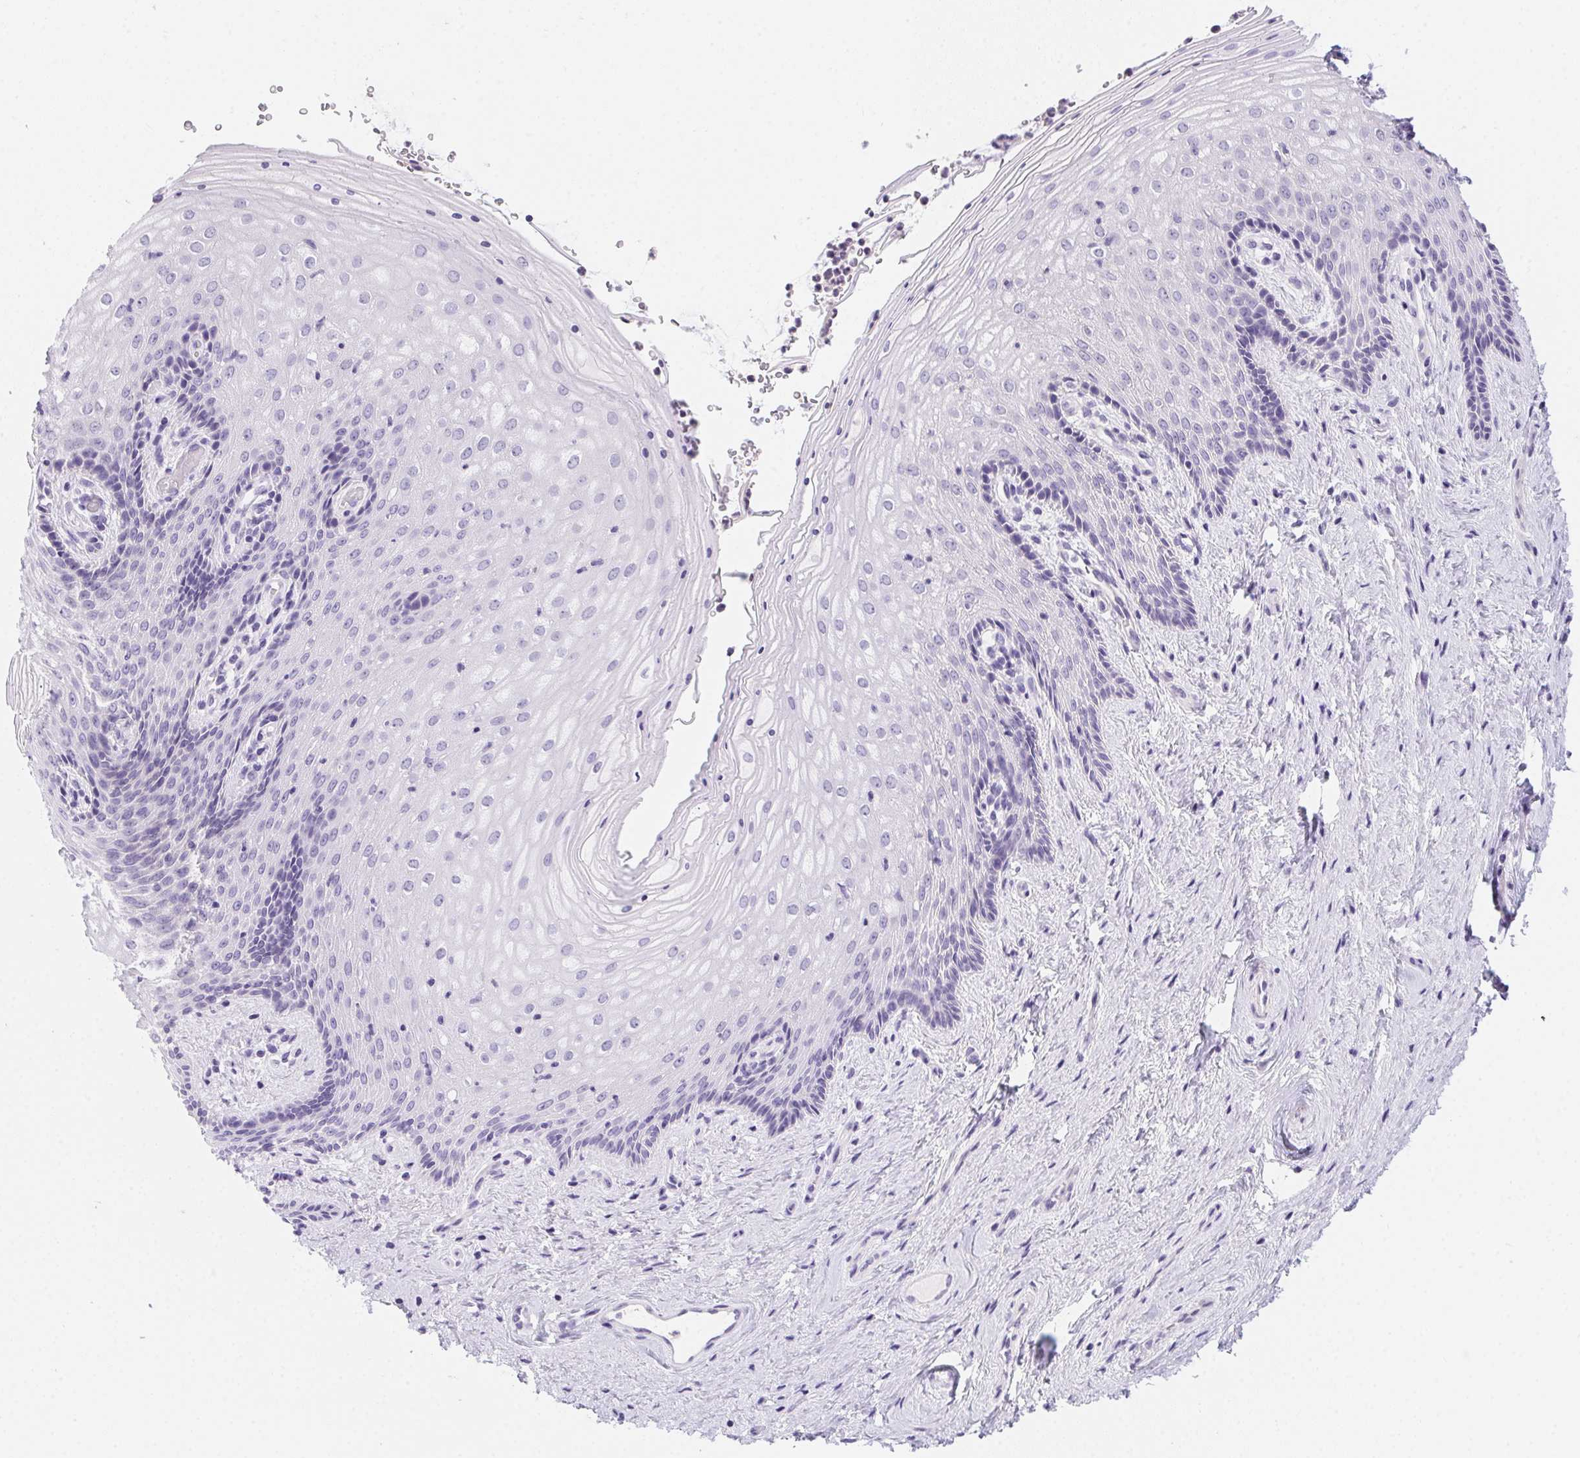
{"staining": {"intensity": "negative", "quantity": "none", "location": "none"}, "tissue": "vagina", "cell_type": "Squamous epithelial cells", "image_type": "normal", "snomed": [{"axis": "morphology", "description": "Normal tissue, NOS"}, {"axis": "topography", "description": "Vagina"}], "caption": "Vagina was stained to show a protein in brown. There is no significant staining in squamous epithelial cells. (Brightfield microscopy of DAB (3,3'-diaminobenzidine) IHC at high magnification).", "gene": "PRKAA1", "patient": {"sex": "female", "age": 45}}